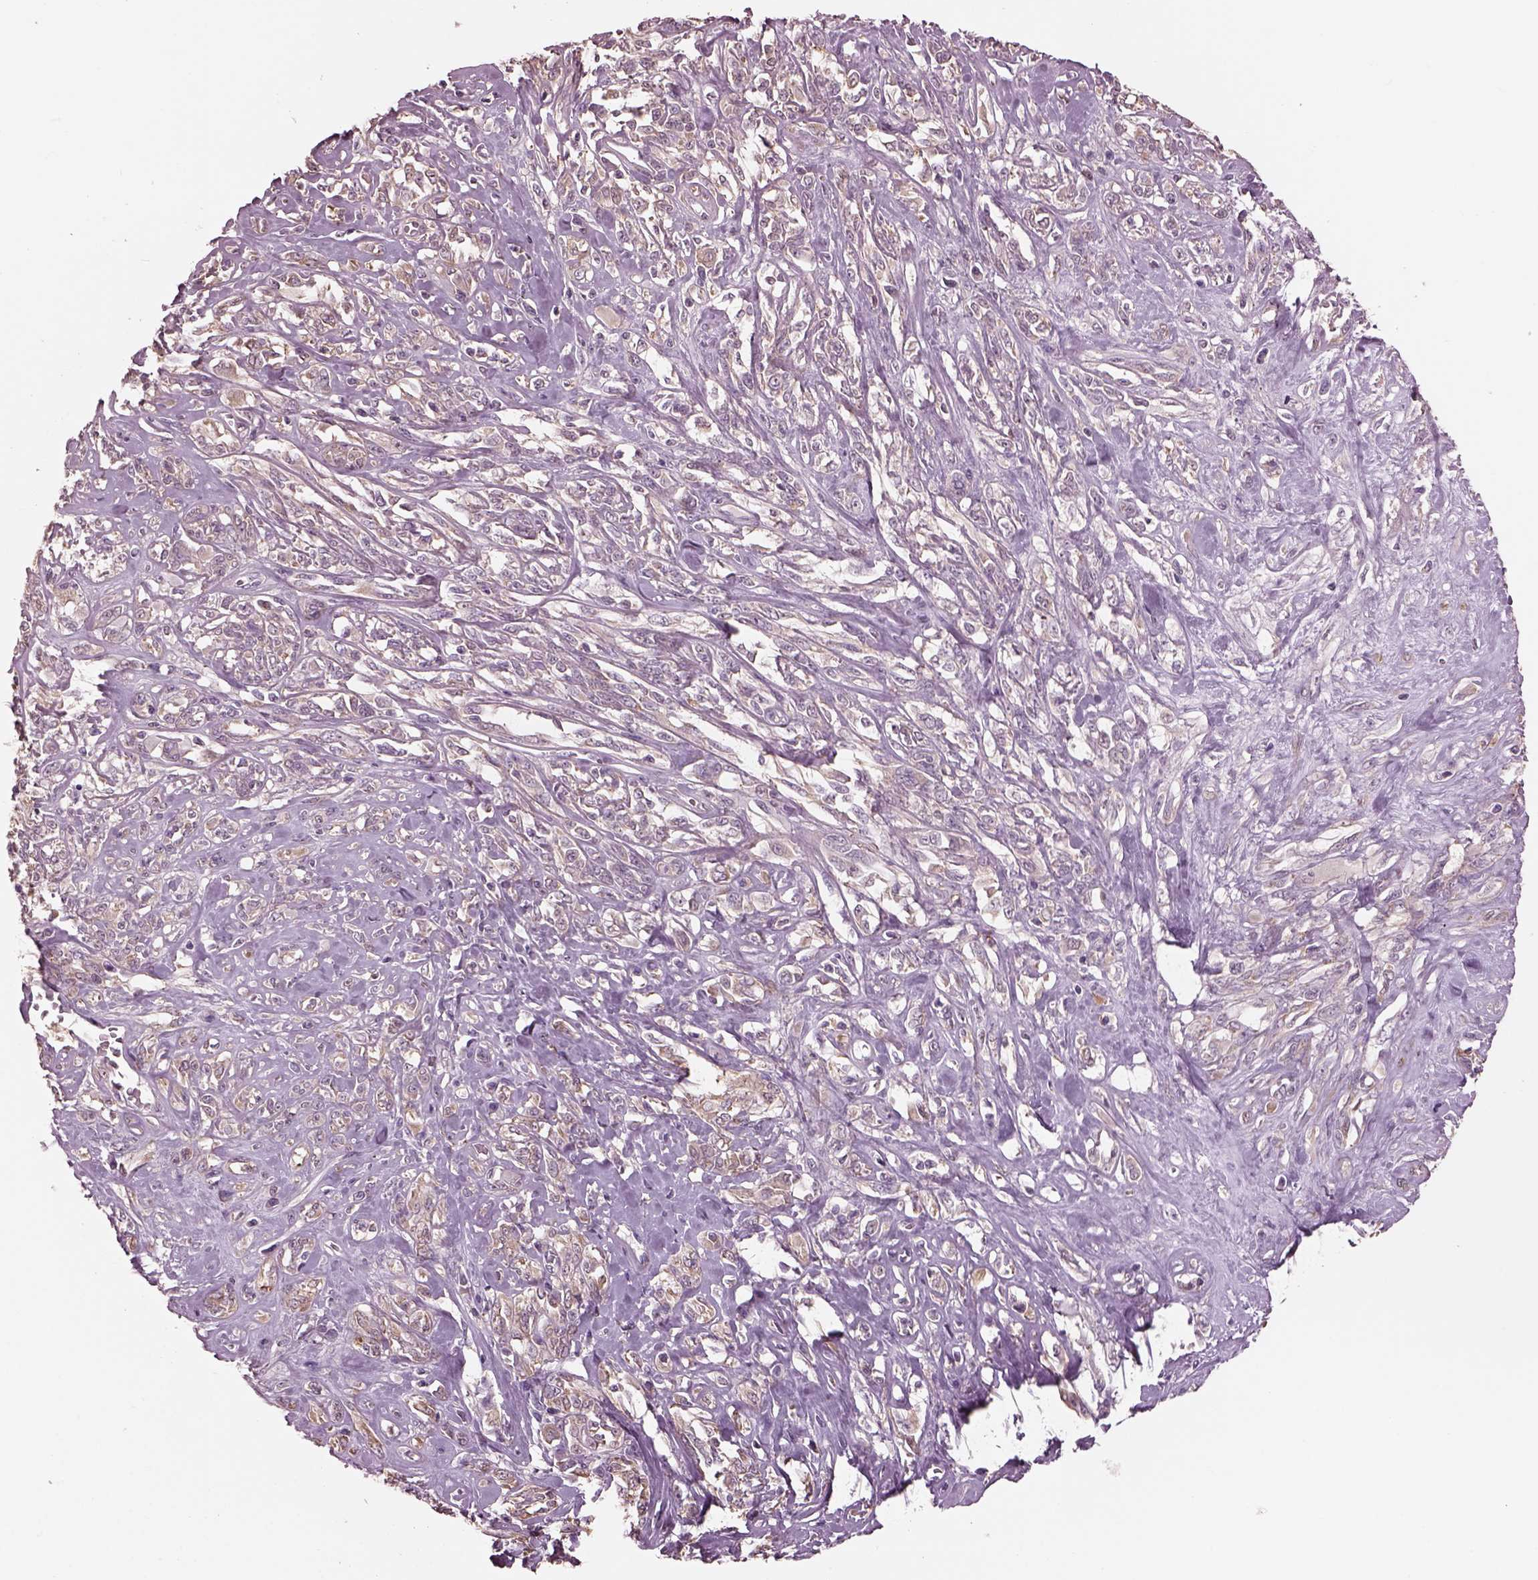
{"staining": {"intensity": "negative", "quantity": "none", "location": "none"}, "tissue": "melanoma", "cell_type": "Tumor cells", "image_type": "cancer", "snomed": [{"axis": "morphology", "description": "Malignant melanoma, NOS"}, {"axis": "topography", "description": "Skin"}], "caption": "The micrograph exhibits no significant positivity in tumor cells of malignant melanoma.", "gene": "SRI", "patient": {"sex": "female", "age": 91}}